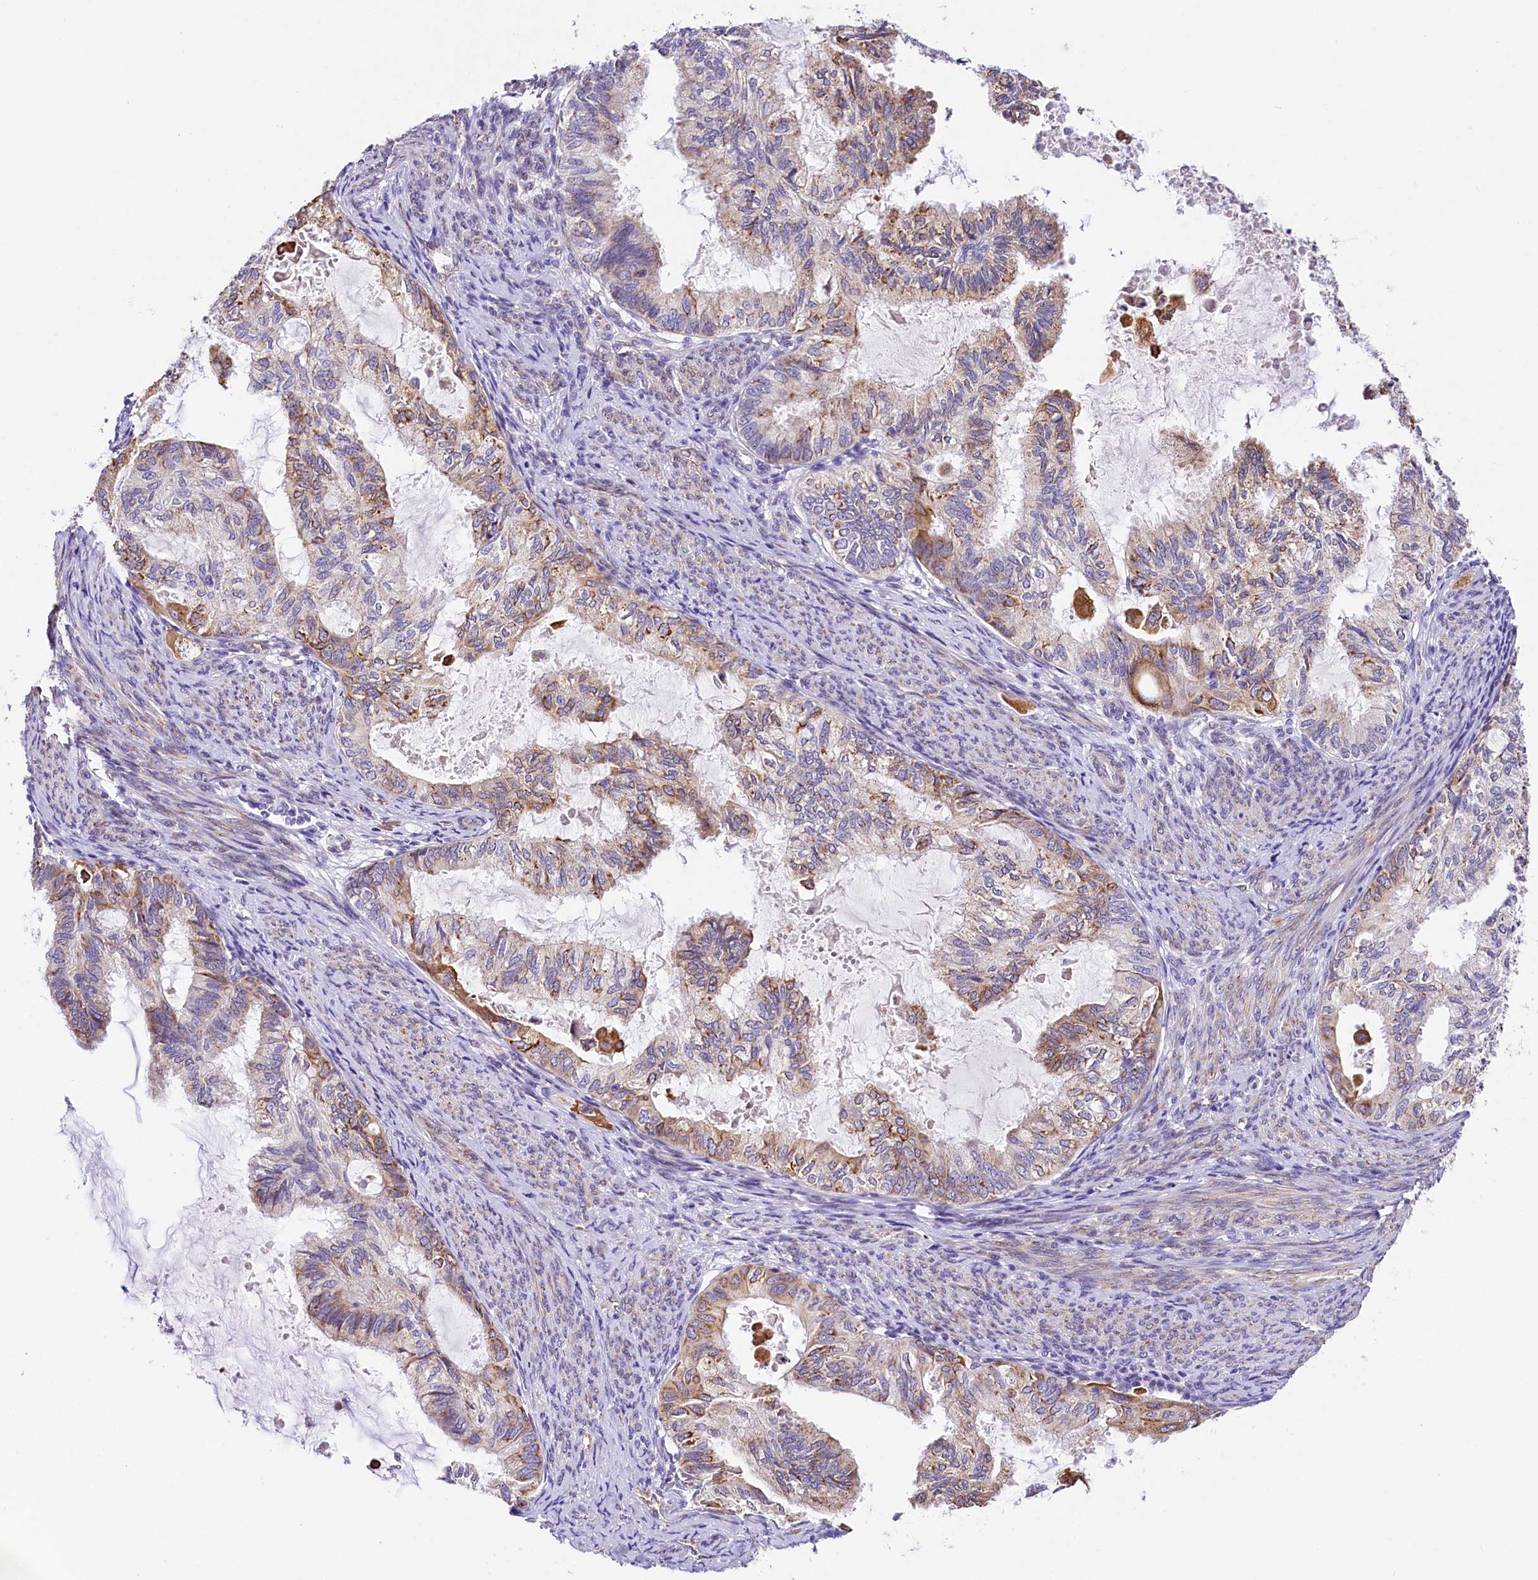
{"staining": {"intensity": "moderate", "quantity": "25%-75%", "location": "cytoplasmic/membranous"}, "tissue": "cervical cancer", "cell_type": "Tumor cells", "image_type": "cancer", "snomed": [{"axis": "morphology", "description": "Normal tissue, NOS"}, {"axis": "morphology", "description": "Adenocarcinoma, NOS"}, {"axis": "topography", "description": "Cervix"}, {"axis": "topography", "description": "Endometrium"}], "caption": "The image shows a brown stain indicating the presence of a protein in the cytoplasmic/membranous of tumor cells in adenocarcinoma (cervical).", "gene": "ITGA1", "patient": {"sex": "female", "age": 86}}